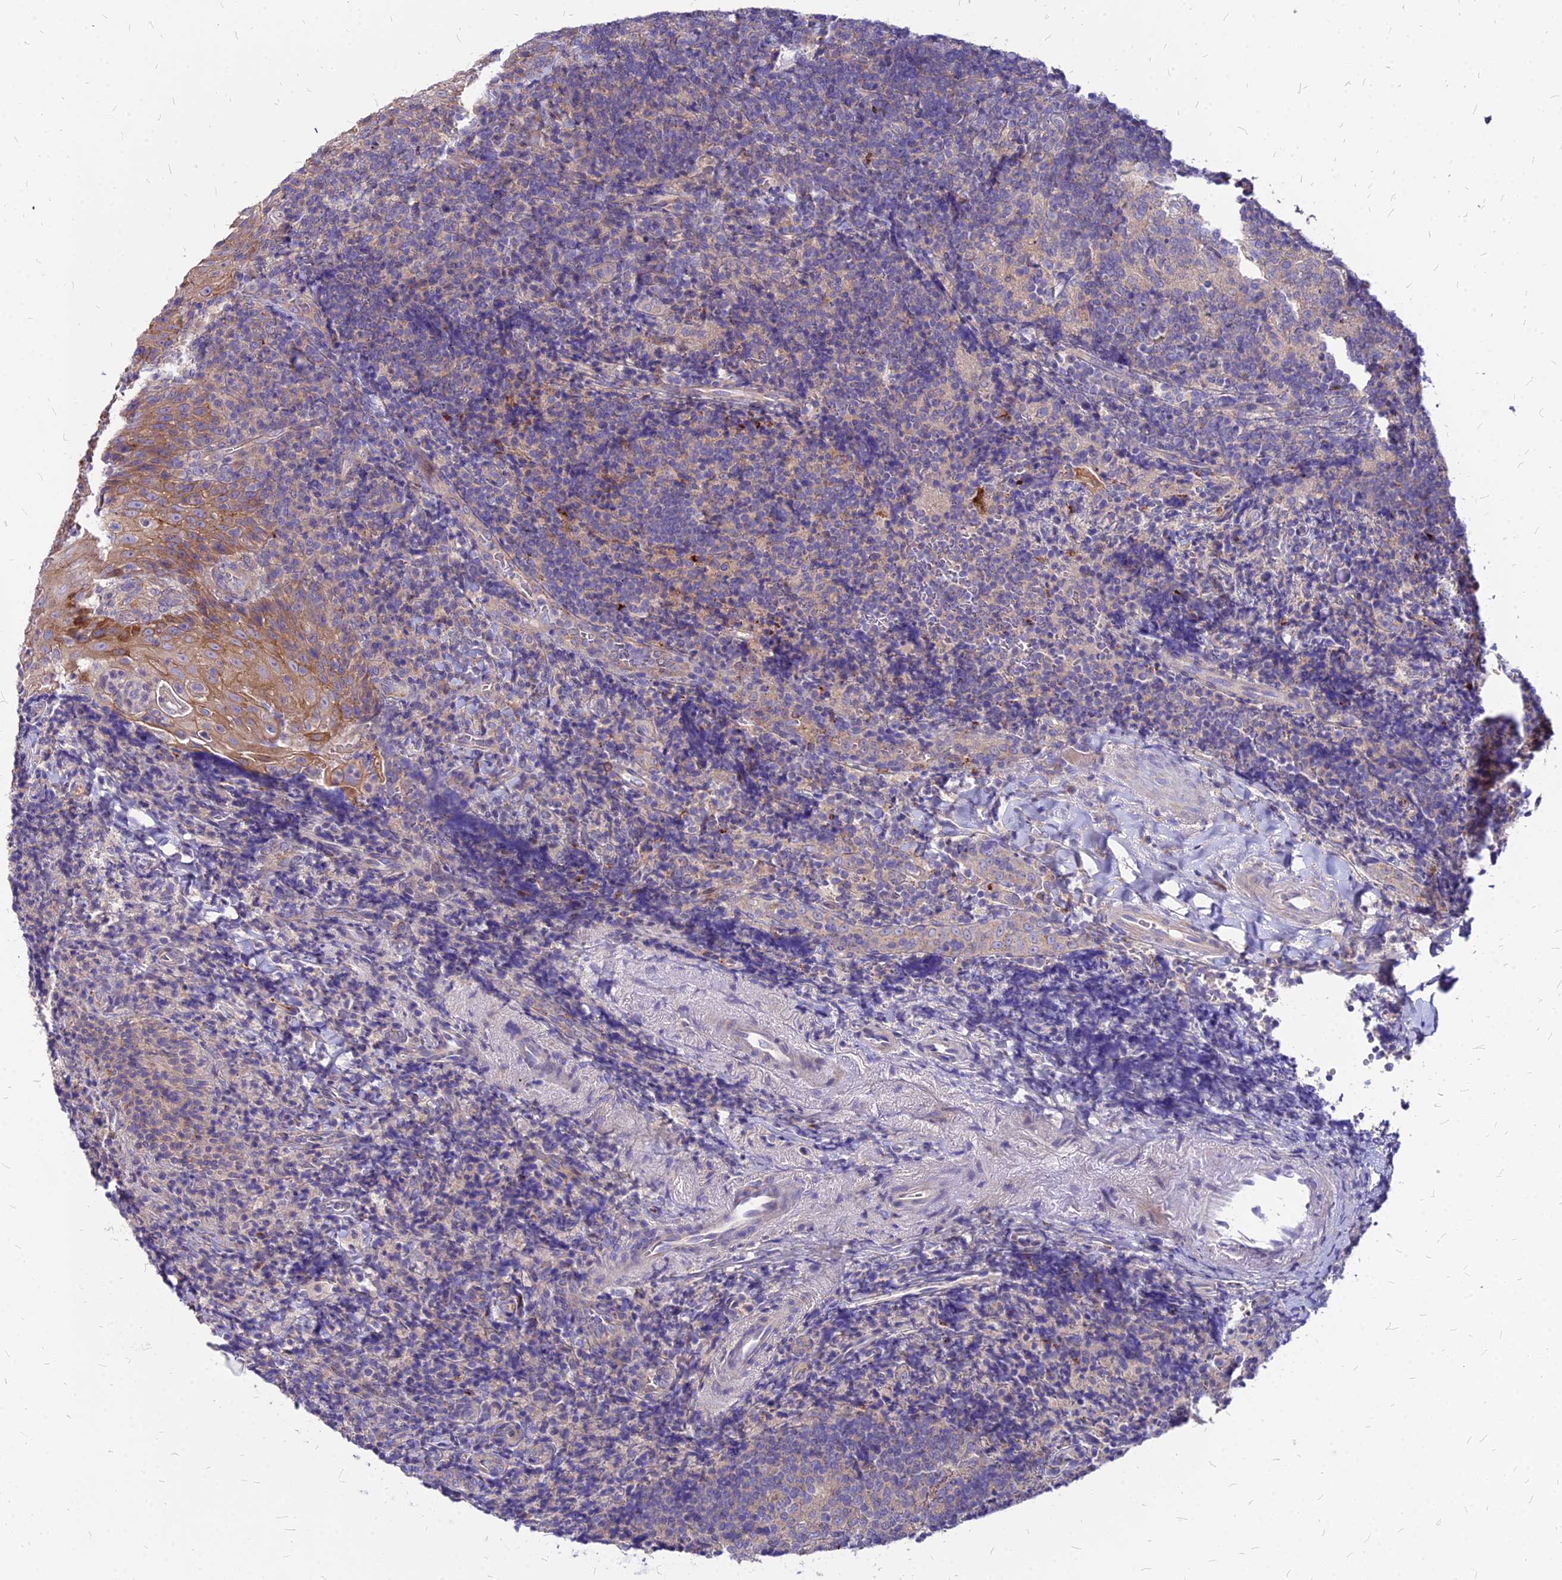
{"staining": {"intensity": "negative", "quantity": "none", "location": "none"}, "tissue": "tonsil", "cell_type": "Germinal center cells", "image_type": "normal", "snomed": [{"axis": "morphology", "description": "Normal tissue, NOS"}, {"axis": "topography", "description": "Tonsil"}], "caption": "Germinal center cells show no significant protein expression in unremarkable tonsil. (DAB (3,3'-diaminobenzidine) immunohistochemistry (IHC) visualized using brightfield microscopy, high magnification).", "gene": "COMMD10", "patient": {"sex": "male", "age": 37}}